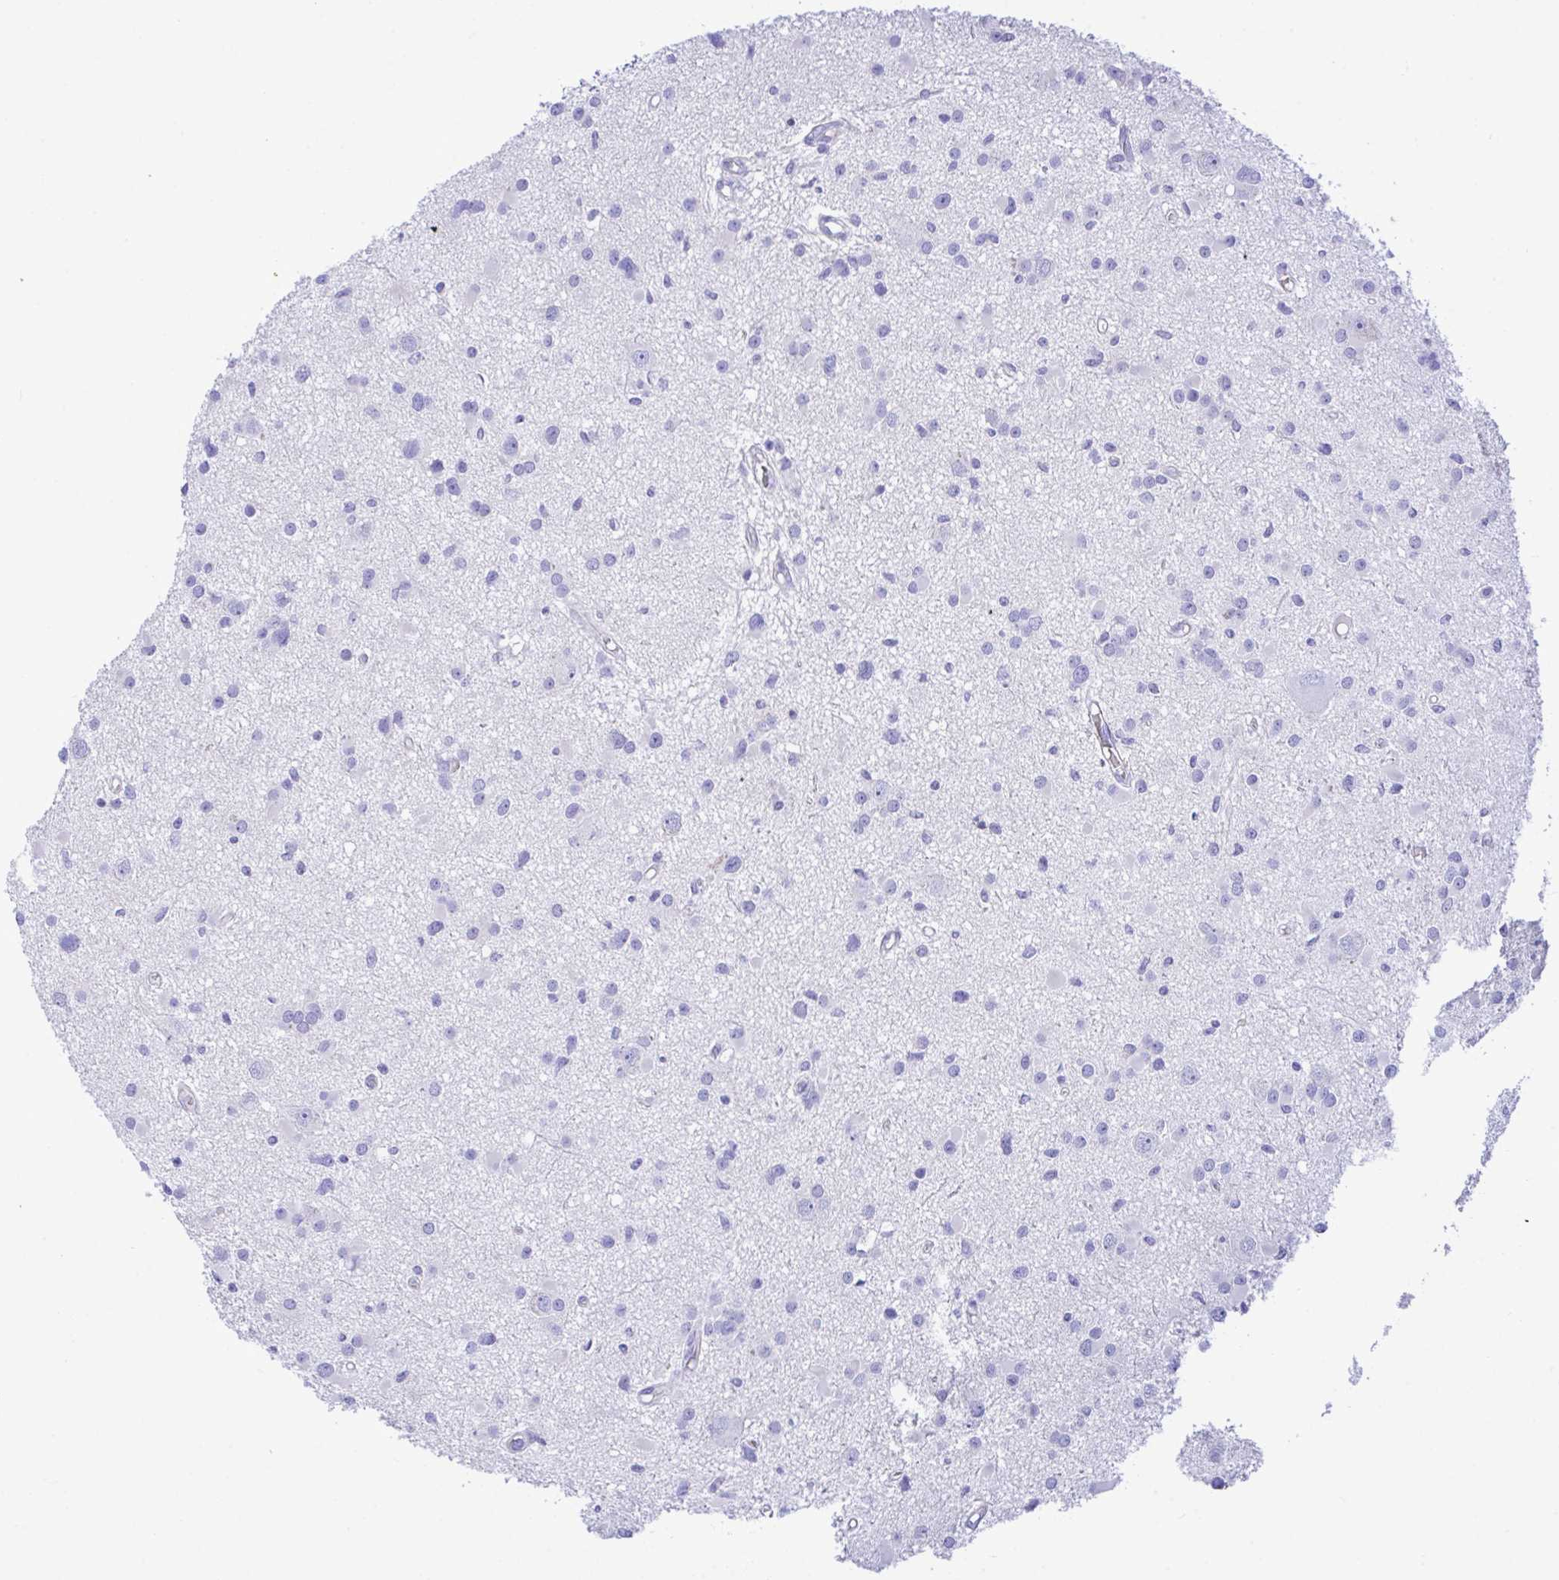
{"staining": {"intensity": "negative", "quantity": "none", "location": "none"}, "tissue": "glioma", "cell_type": "Tumor cells", "image_type": "cancer", "snomed": [{"axis": "morphology", "description": "Glioma, malignant, High grade"}, {"axis": "topography", "description": "Brain"}], "caption": "The immunohistochemistry histopathology image has no significant expression in tumor cells of malignant high-grade glioma tissue.", "gene": "ZNF221", "patient": {"sex": "male", "age": 54}}